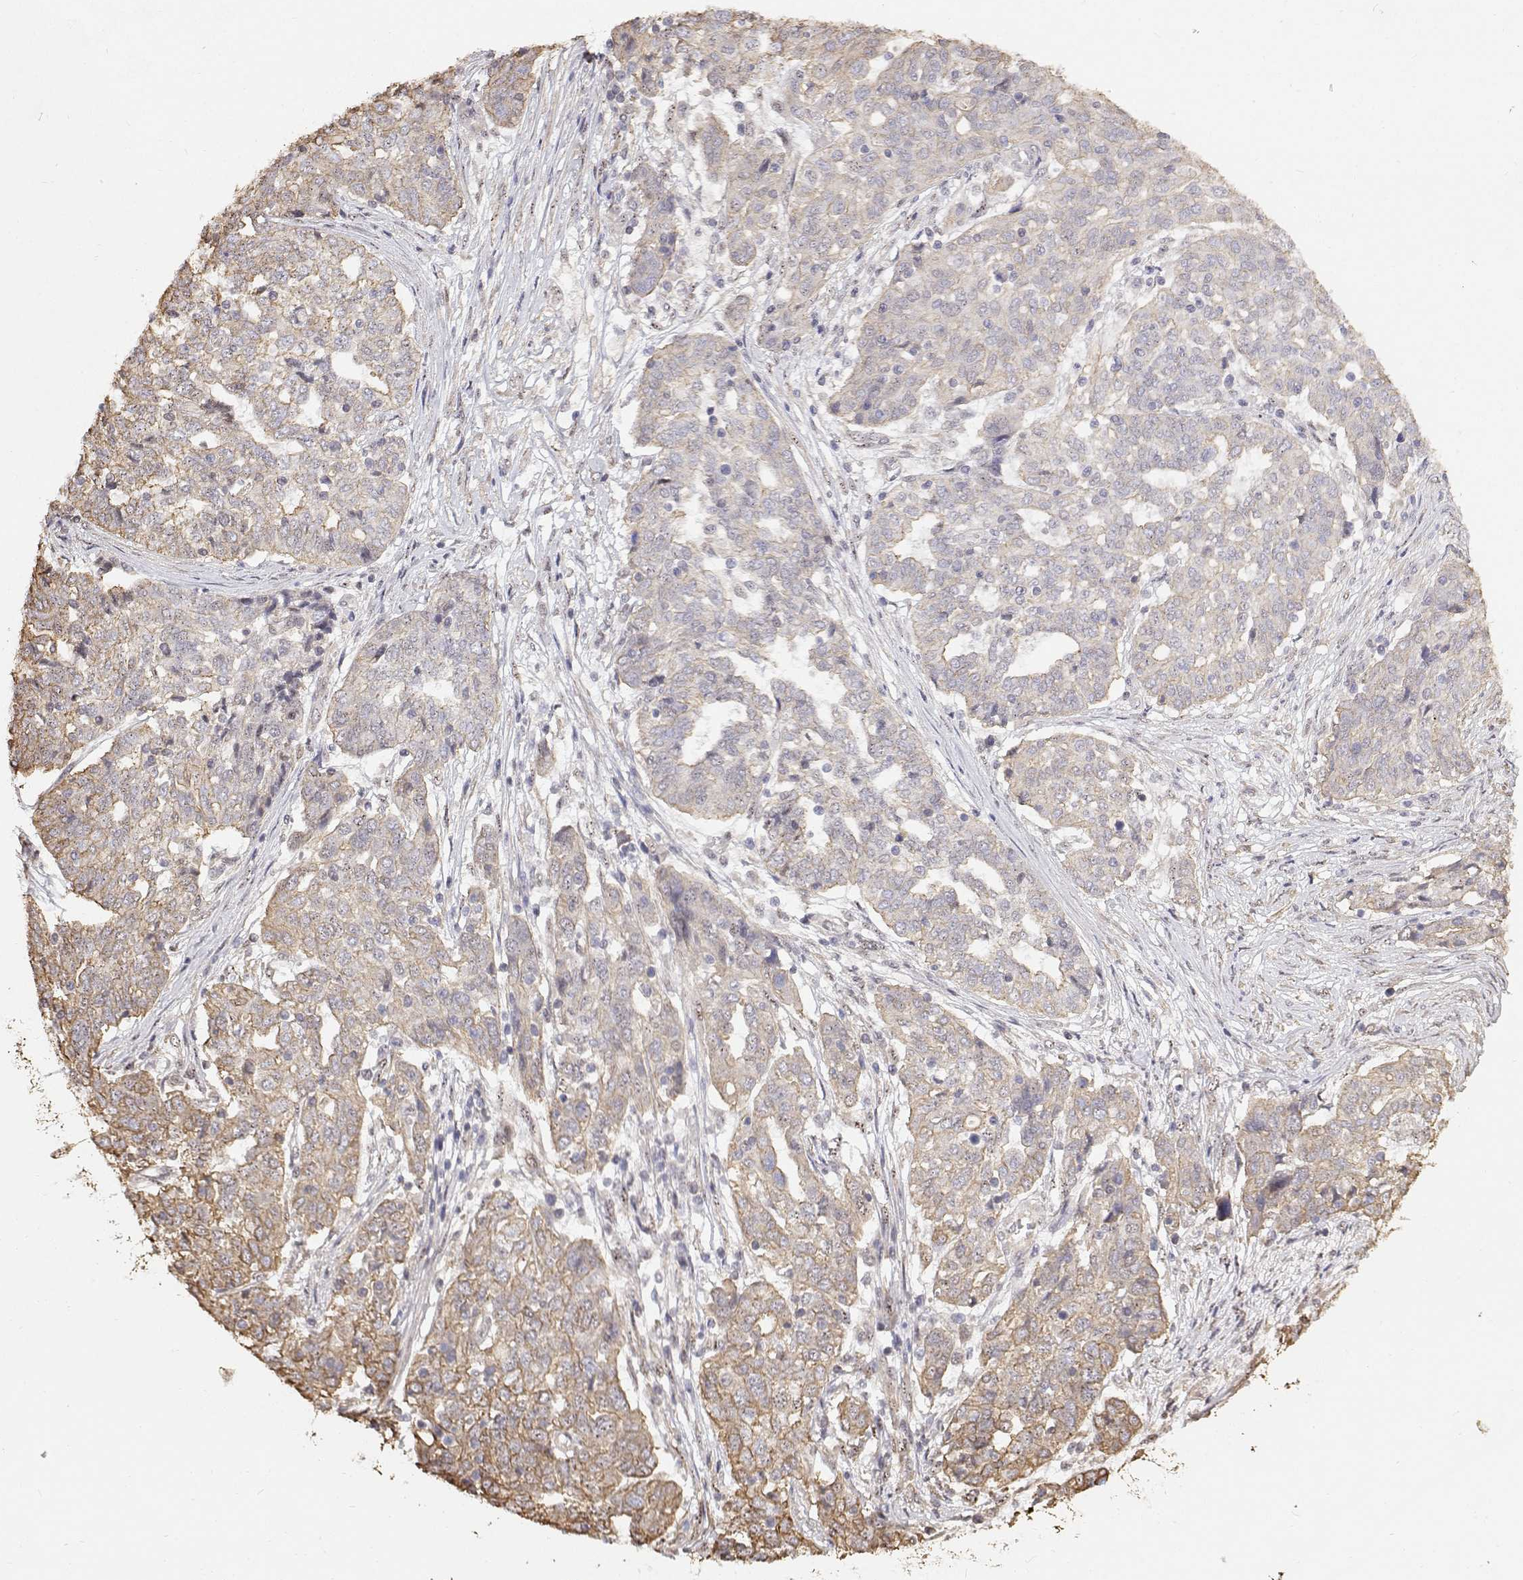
{"staining": {"intensity": "weak", "quantity": "<25%", "location": "cytoplasmic/membranous"}, "tissue": "ovarian cancer", "cell_type": "Tumor cells", "image_type": "cancer", "snomed": [{"axis": "morphology", "description": "Cystadenocarcinoma, serous, NOS"}, {"axis": "topography", "description": "Ovary"}], "caption": "Tumor cells are negative for brown protein staining in ovarian cancer (serous cystadenocarcinoma). (Brightfield microscopy of DAB (3,3'-diaminobenzidine) immunohistochemistry (IHC) at high magnification).", "gene": "GSDMA", "patient": {"sex": "female", "age": 67}}